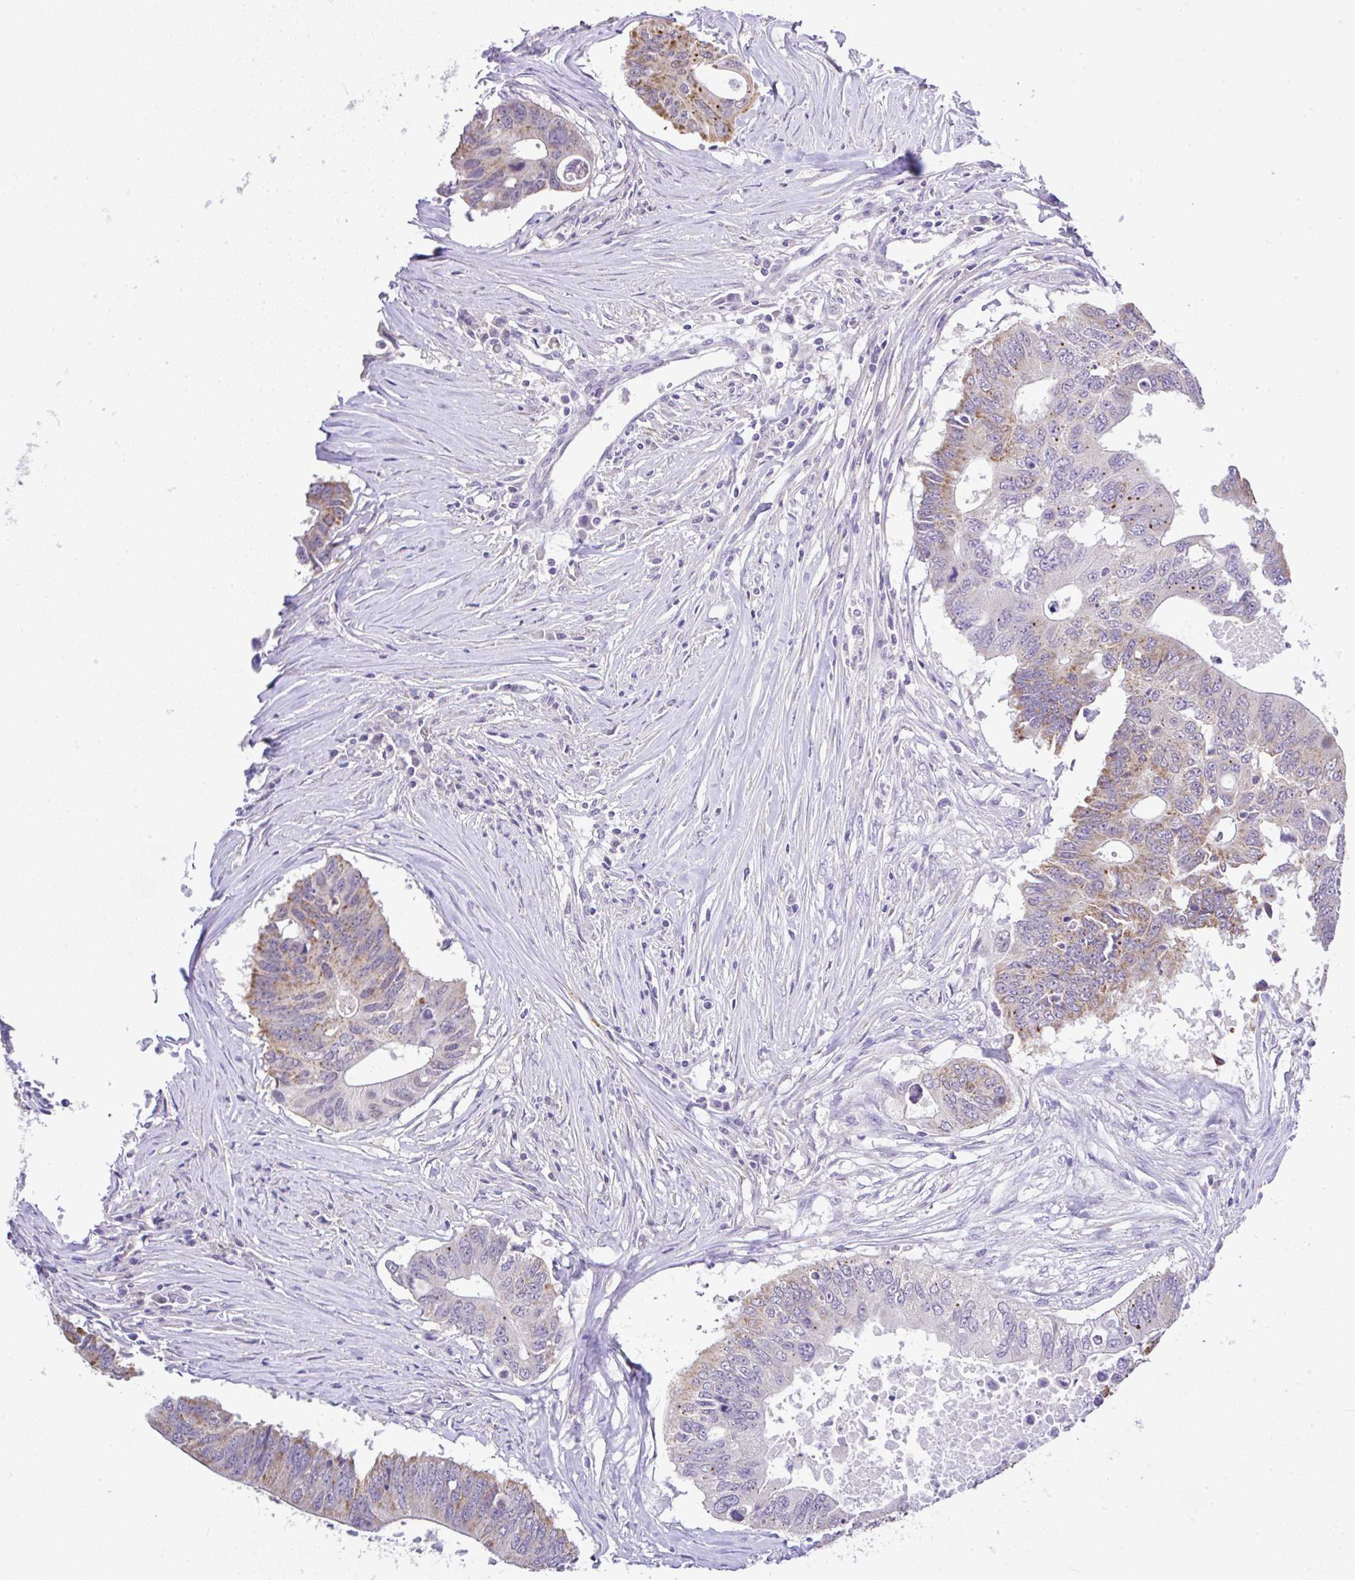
{"staining": {"intensity": "moderate", "quantity": "<25%", "location": "cytoplasmic/membranous"}, "tissue": "colorectal cancer", "cell_type": "Tumor cells", "image_type": "cancer", "snomed": [{"axis": "morphology", "description": "Adenocarcinoma, NOS"}, {"axis": "topography", "description": "Colon"}], "caption": "Protein expression analysis of human colorectal adenocarcinoma reveals moderate cytoplasmic/membranous staining in about <25% of tumor cells.", "gene": "CTU1", "patient": {"sex": "male", "age": 71}}